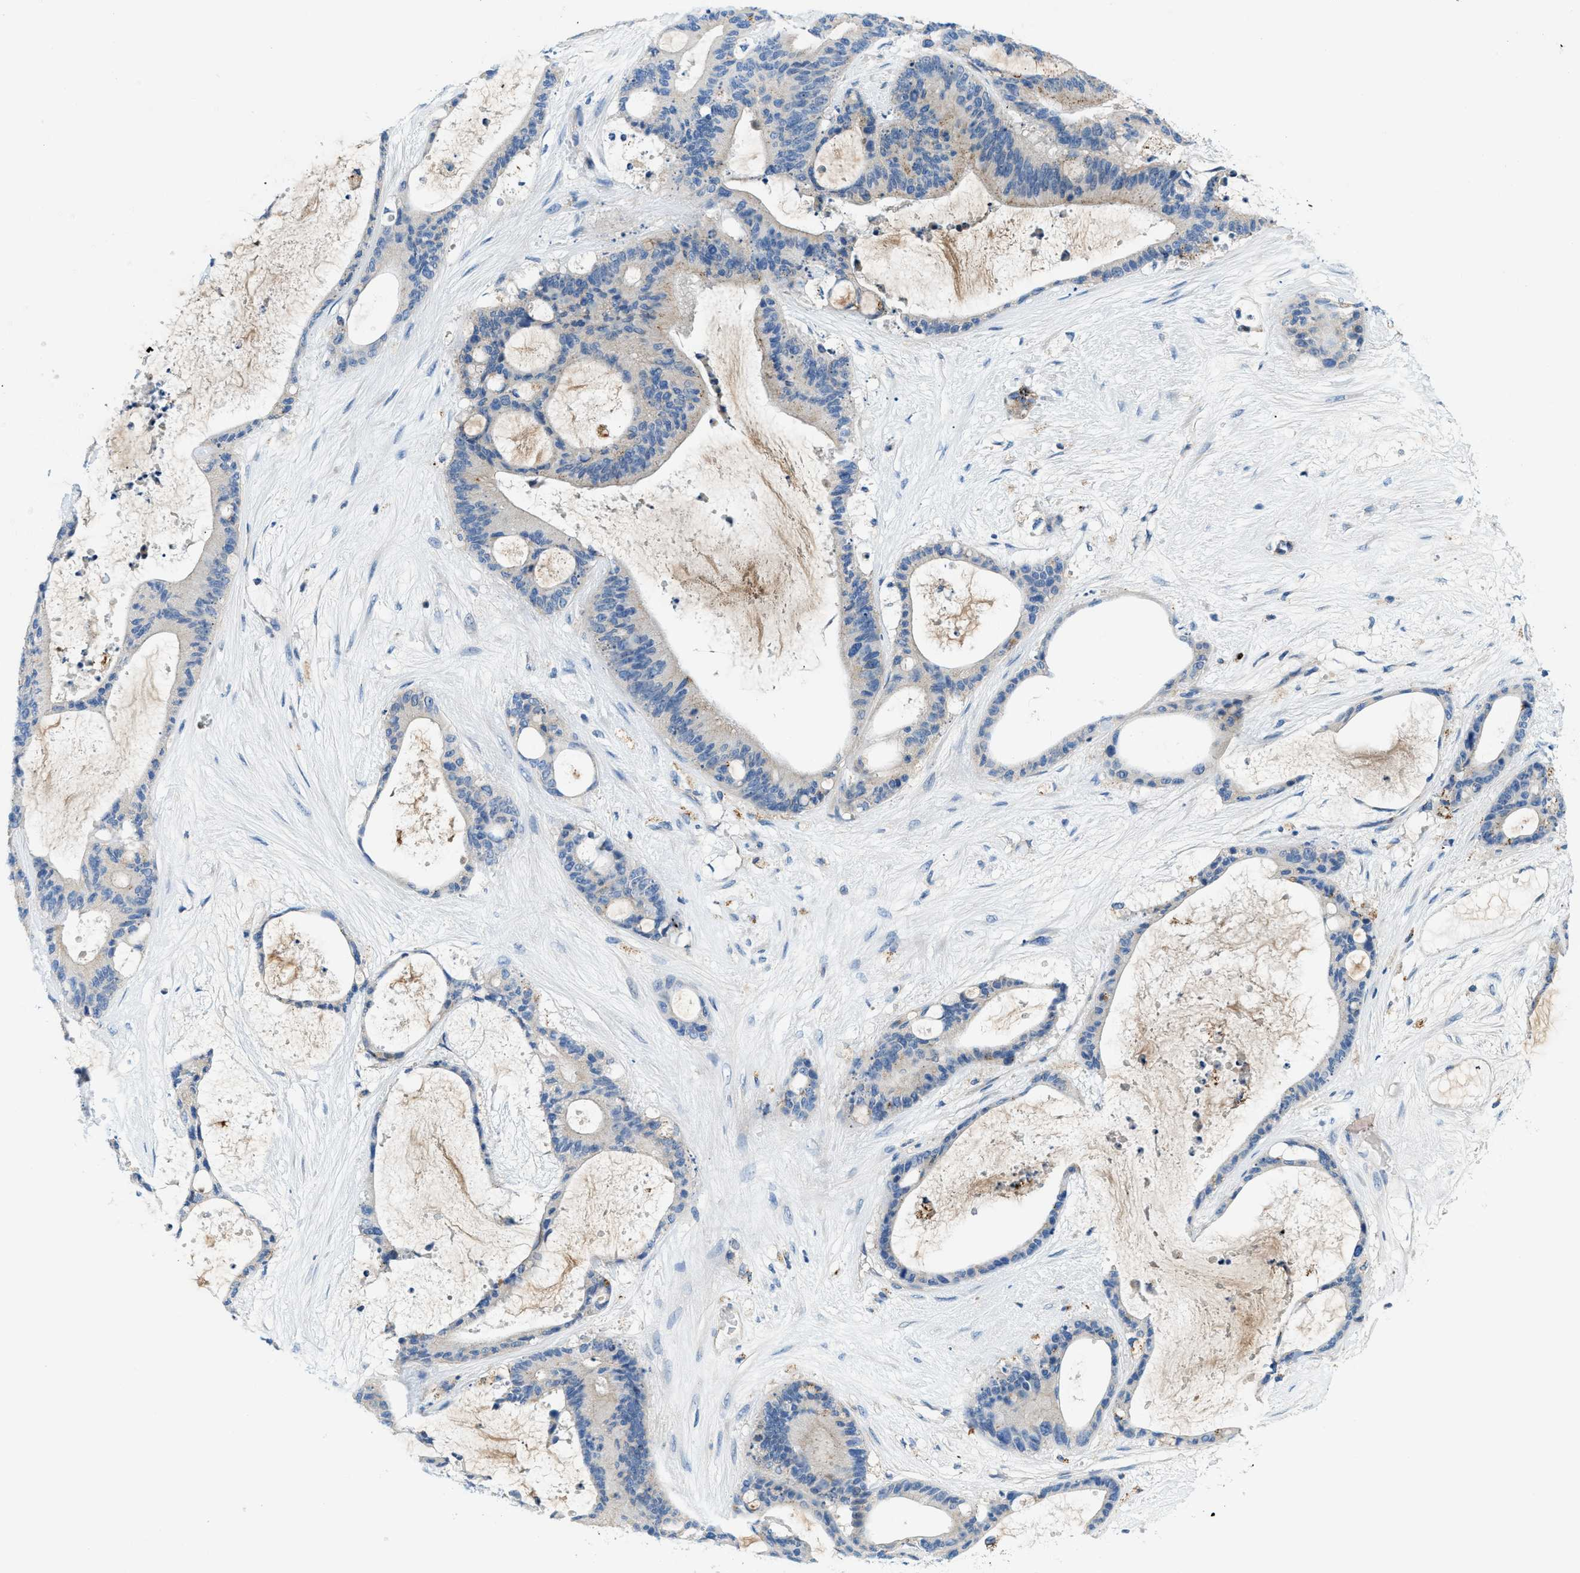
{"staining": {"intensity": "weak", "quantity": "<25%", "location": "cytoplasmic/membranous"}, "tissue": "liver cancer", "cell_type": "Tumor cells", "image_type": "cancer", "snomed": [{"axis": "morphology", "description": "Cholangiocarcinoma"}, {"axis": "topography", "description": "Liver"}], "caption": "Immunohistochemistry of liver cancer (cholangiocarcinoma) displays no expression in tumor cells.", "gene": "ORAI1", "patient": {"sex": "female", "age": 73}}